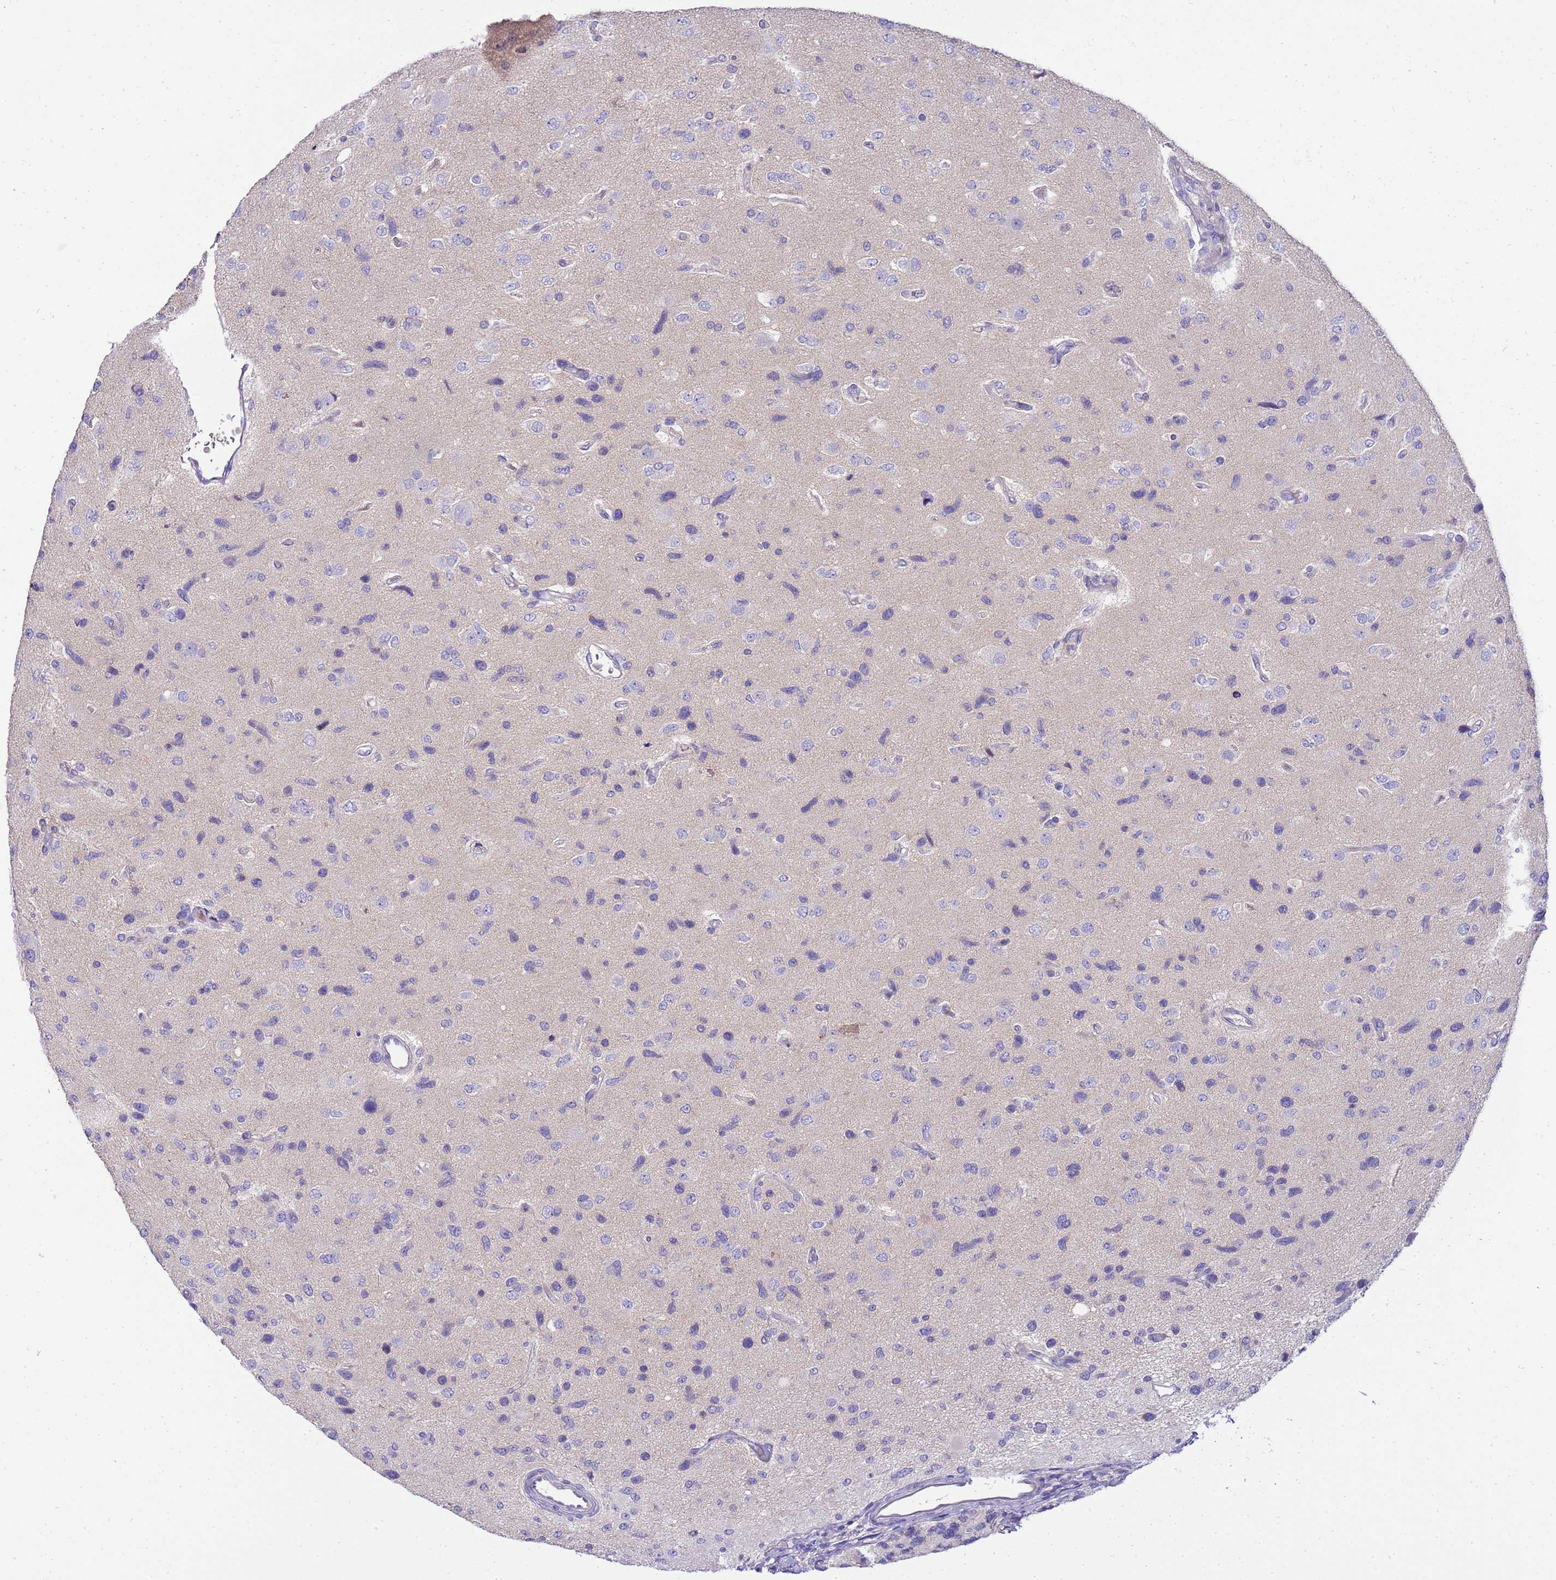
{"staining": {"intensity": "negative", "quantity": "none", "location": "none"}, "tissue": "glioma", "cell_type": "Tumor cells", "image_type": "cancer", "snomed": [{"axis": "morphology", "description": "Glioma, malignant, High grade"}, {"axis": "topography", "description": "Brain"}], "caption": "Immunohistochemistry (IHC) of human malignant glioma (high-grade) exhibits no positivity in tumor cells.", "gene": "RIPPLY2", "patient": {"sex": "male", "age": 77}}